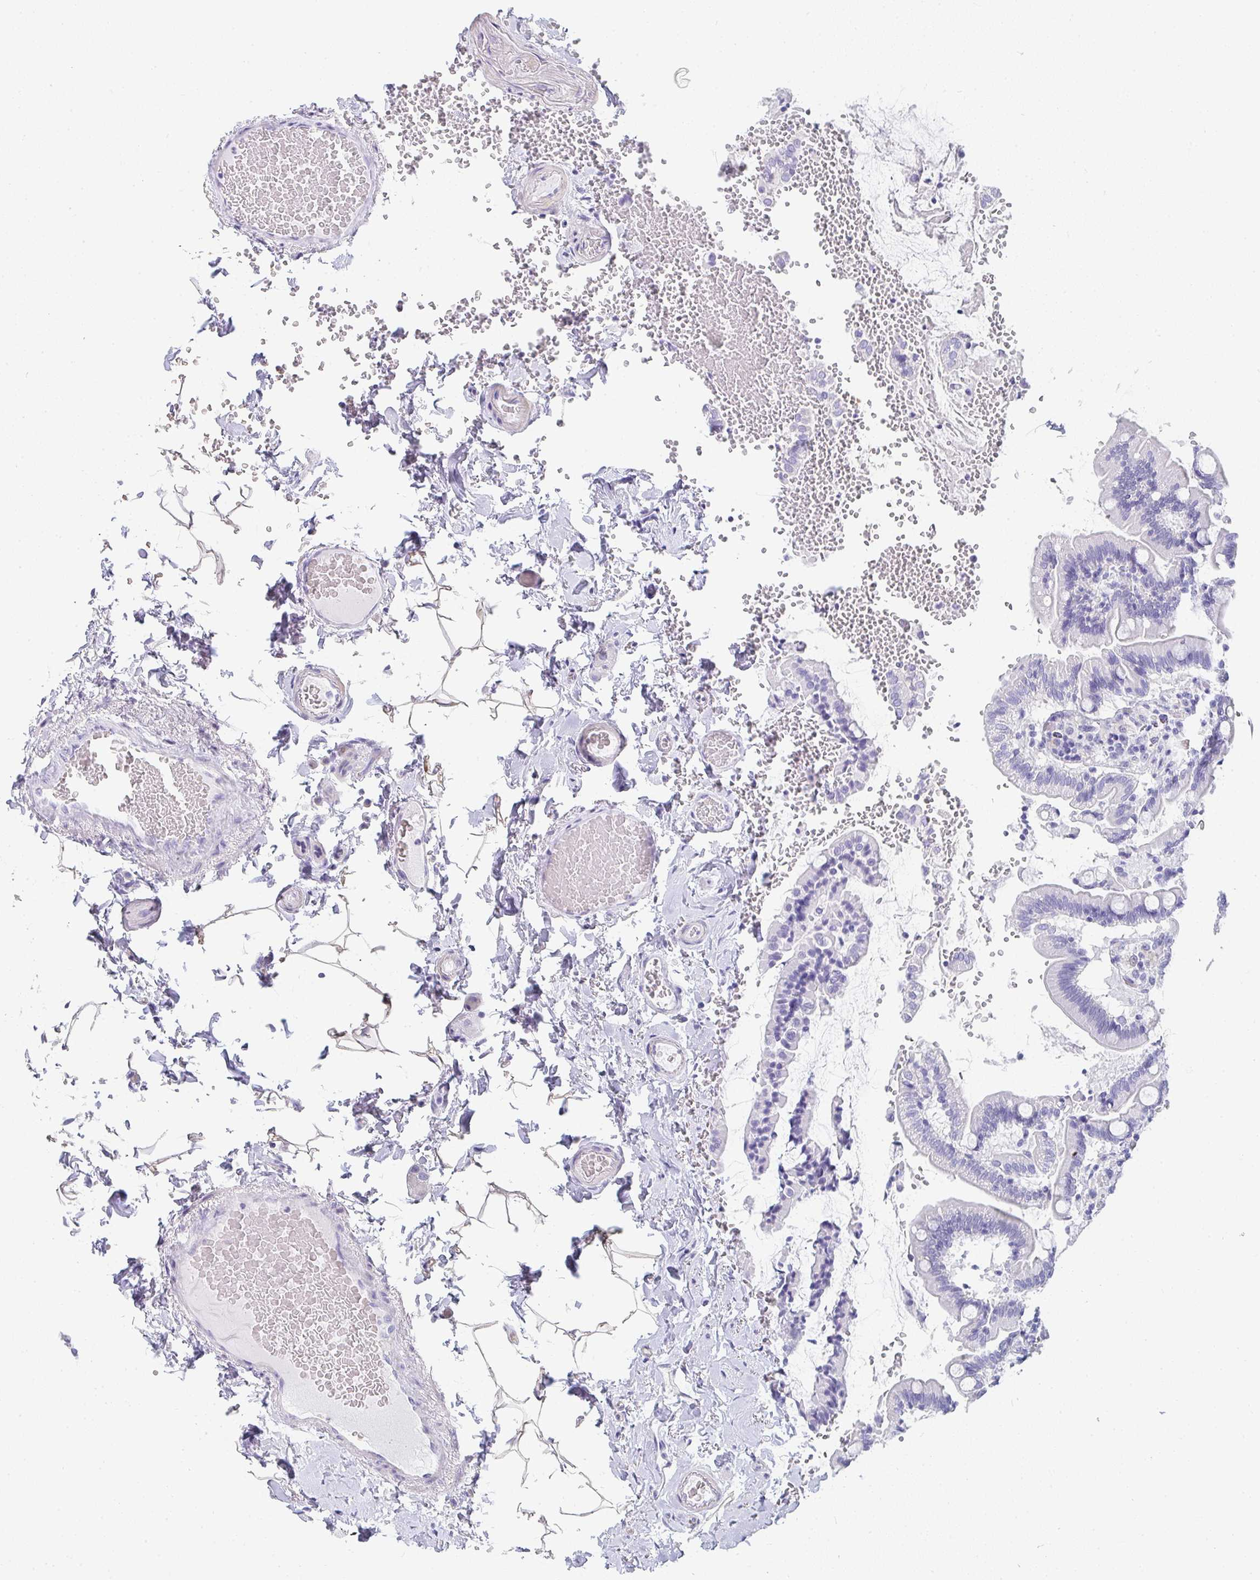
{"staining": {"intensity": "negative", "quantity": "none", "location": "none"}, "tissue": "small intestine", "cell_type": "Glandular cells", "image_type": "normal", "snomed": [{"axis": "morphology", "description": "Normal tissue, NOS"}, {"axis": "topography", "description": "Small intestine"}], "caption": "A high-resolution micrograph shows IHC staining of normal small intestine, which demonstrates no significant expression in glandular cells.", "gene": "PRND", "patient": {"sex": "female", "age": 64}}